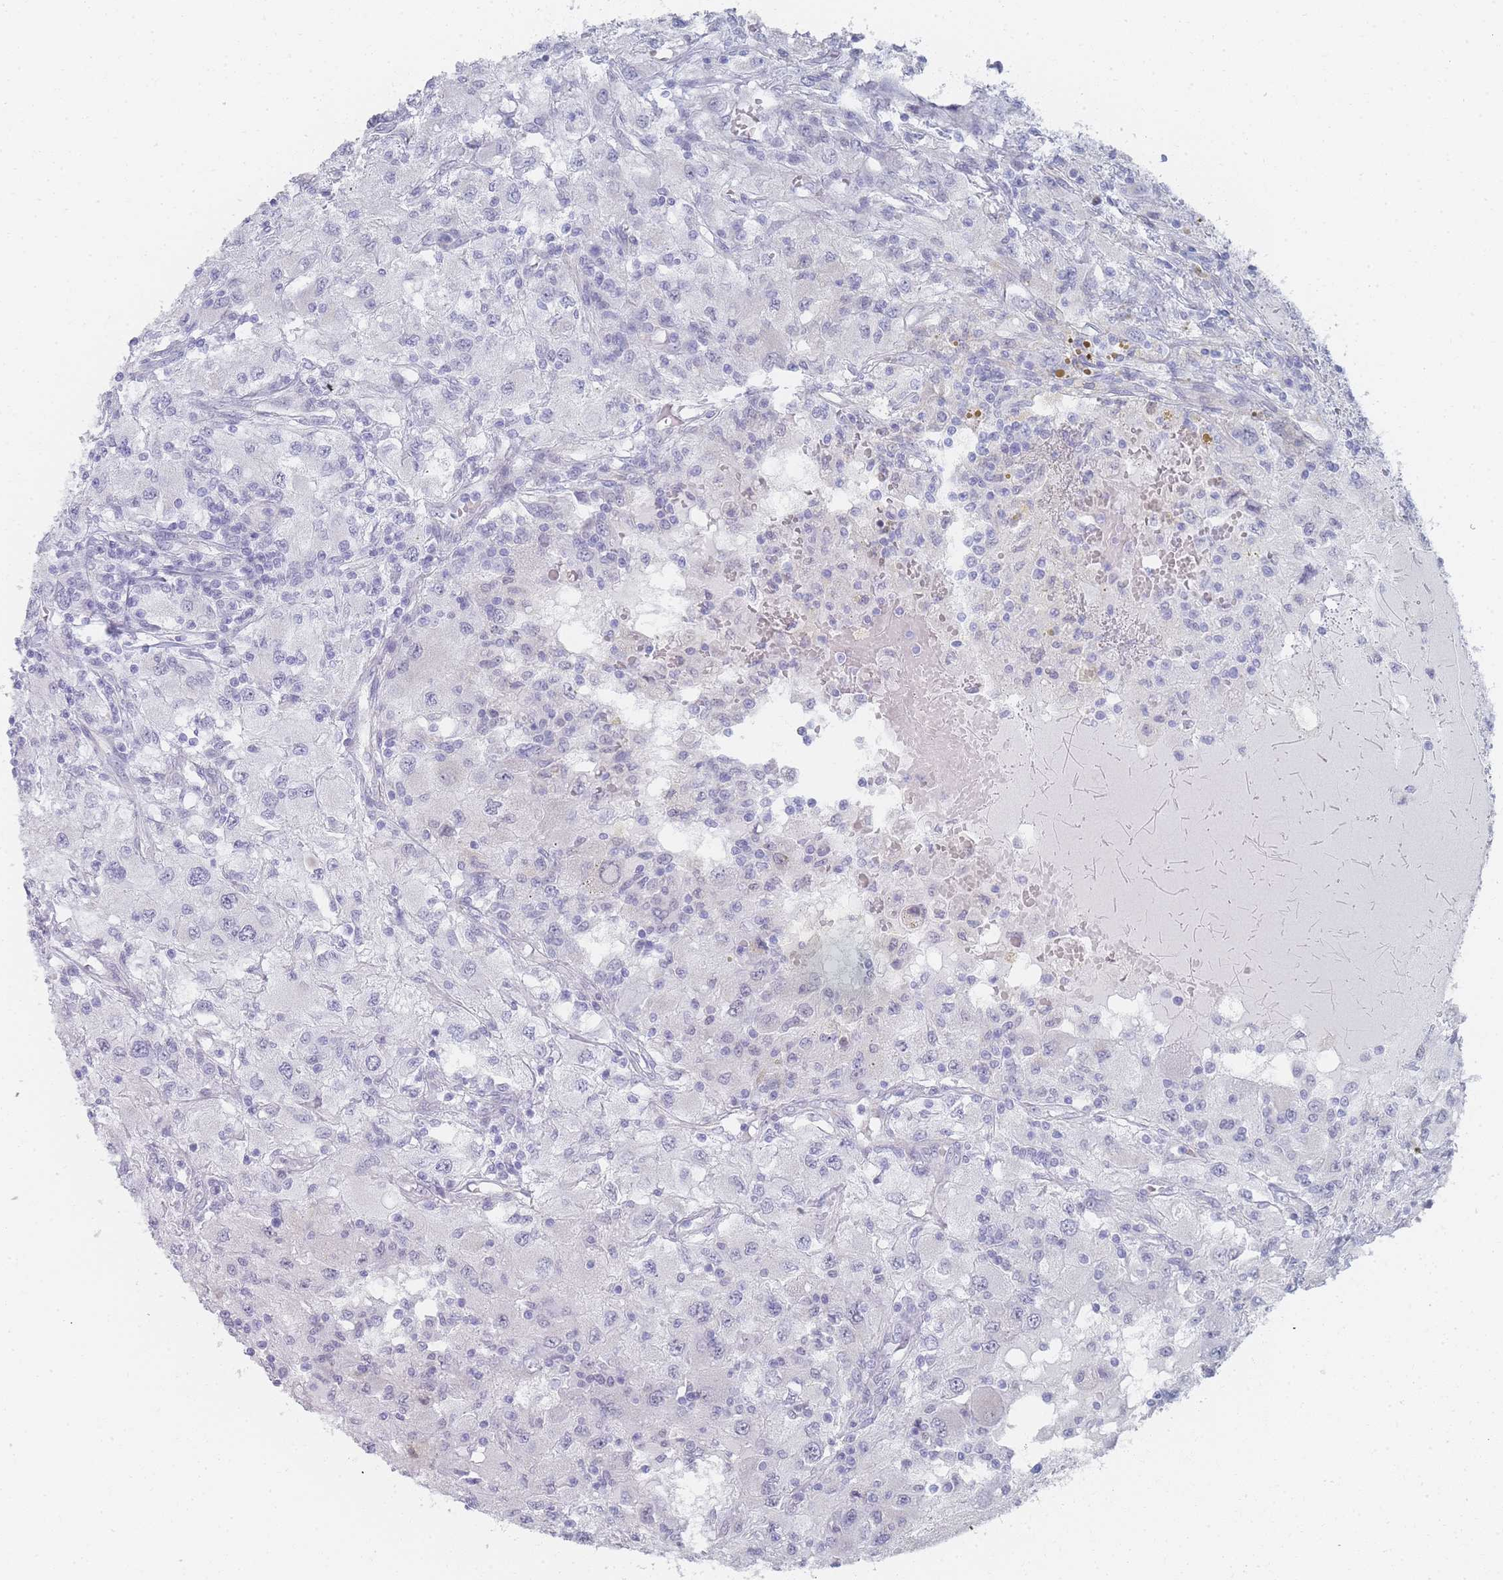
{"staining": {"intensity": "negative", "quantity": "none", "location": "none"}, "tissue": "renal cancer", "cell_type": "Tumor cells", "image_type": "cancer", "snomed": [{"axis": "morphology", "description": "Adenocarcinoma, NOS"}, {"axis": "topography", "description": "Kidney"}], "caption": "The histopathology image shows no significant staining in tumor cells of adenocarcinoma (renal). The staining is performed using DAB brown chromogen with nuclei counter-stained in using hematoxylin.", "gene": "IMPG1", "patient": {"sex": "female", "age": 67}}